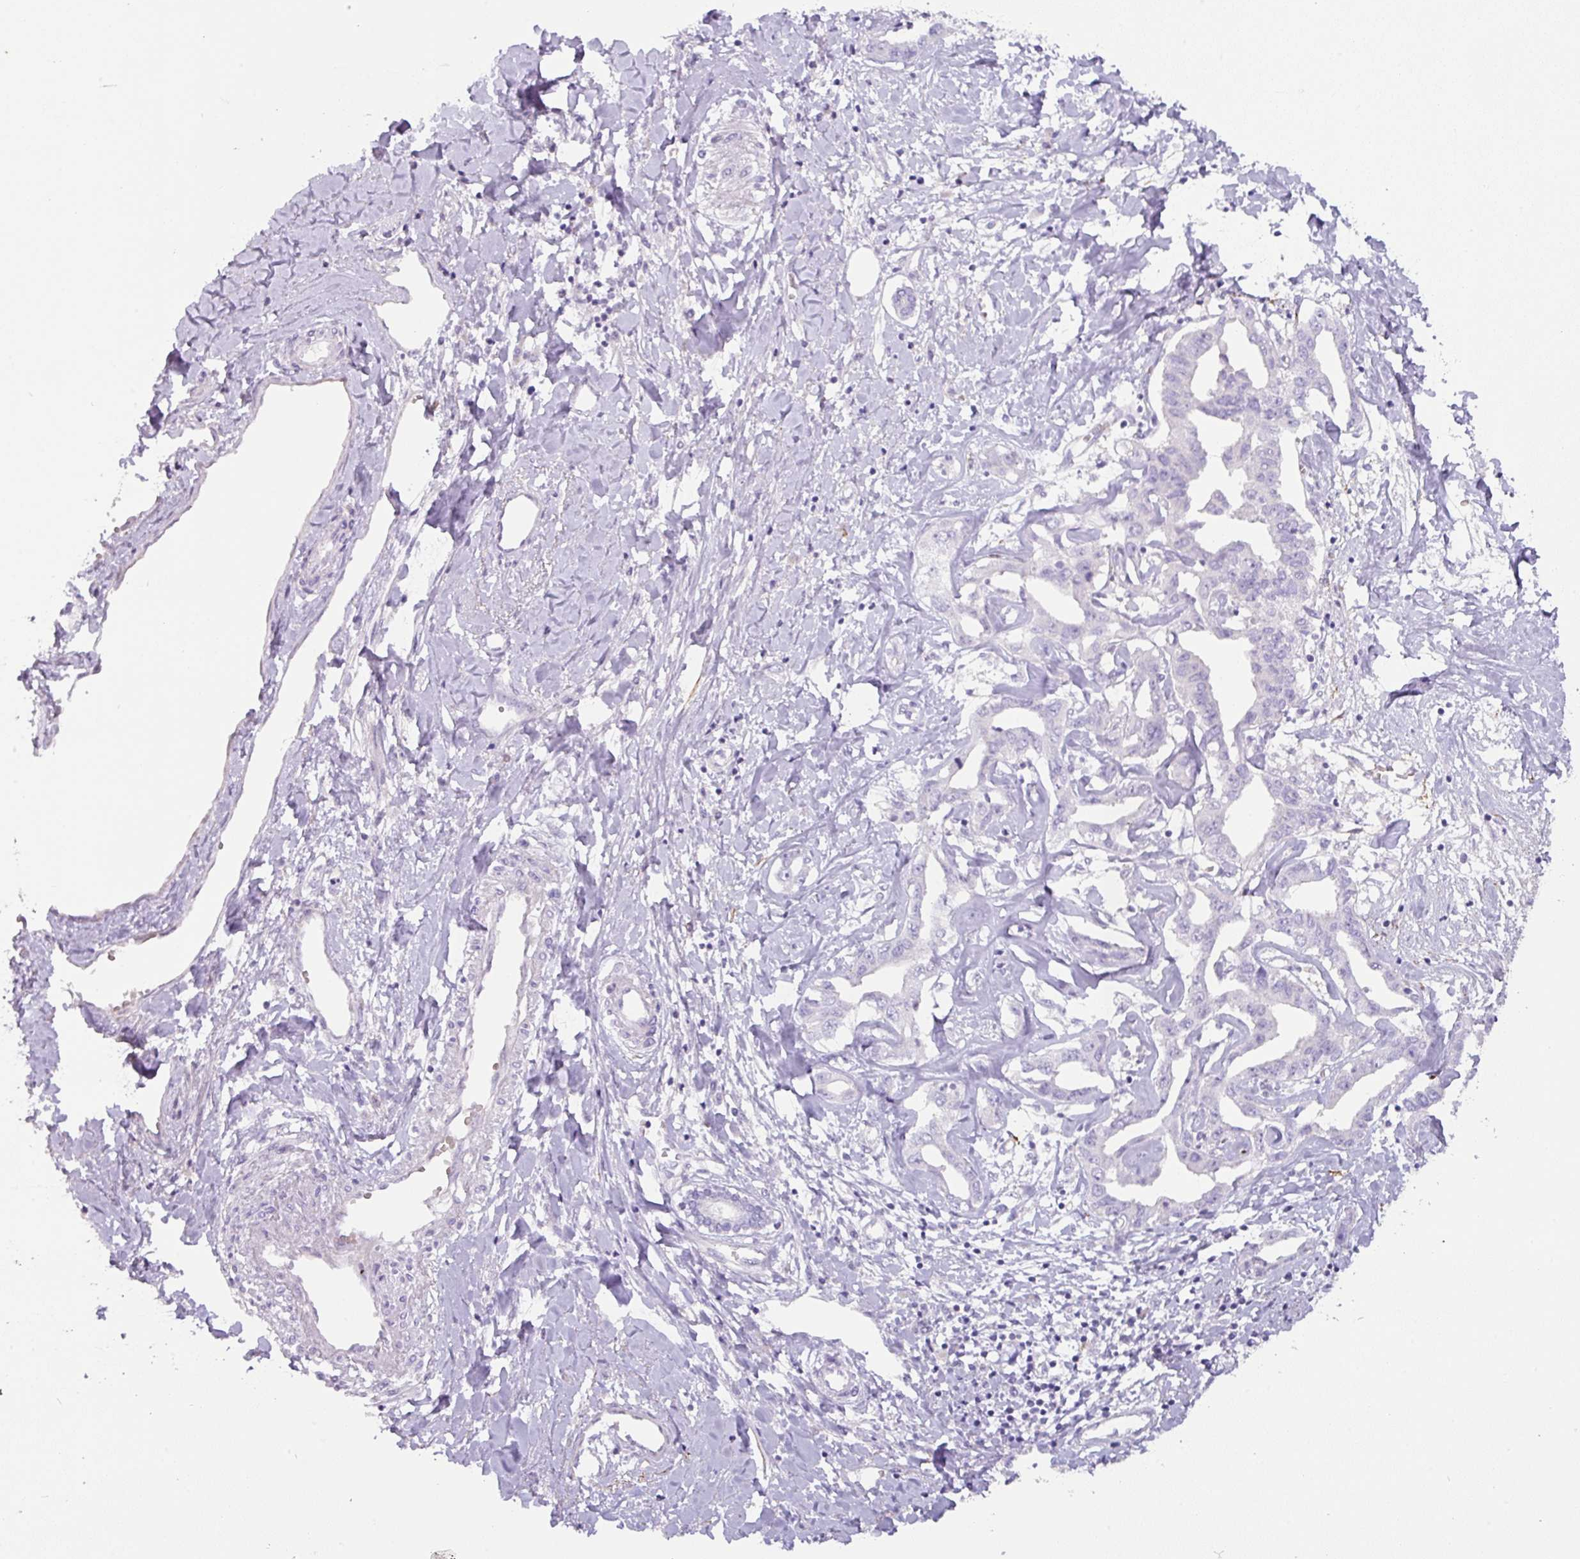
{"staining": {"intensity": "negative", "quantity": "none", "location": "none"}, "tissue": "liver cancer", "cell_type": "Tumor cells", "image_type": "cancer", "snomed": [{"axis": "morphology", "description": "Cholangiocarcinoma"}, {"axis": "topography", "description": "Liver"}], "caption": "IHC of human liver cancer (cholangiocarcinoma) exhibits no positivity in tumor cells.", "gene": "OR52N1", "patient": {"sex": "male", "age": 59}}